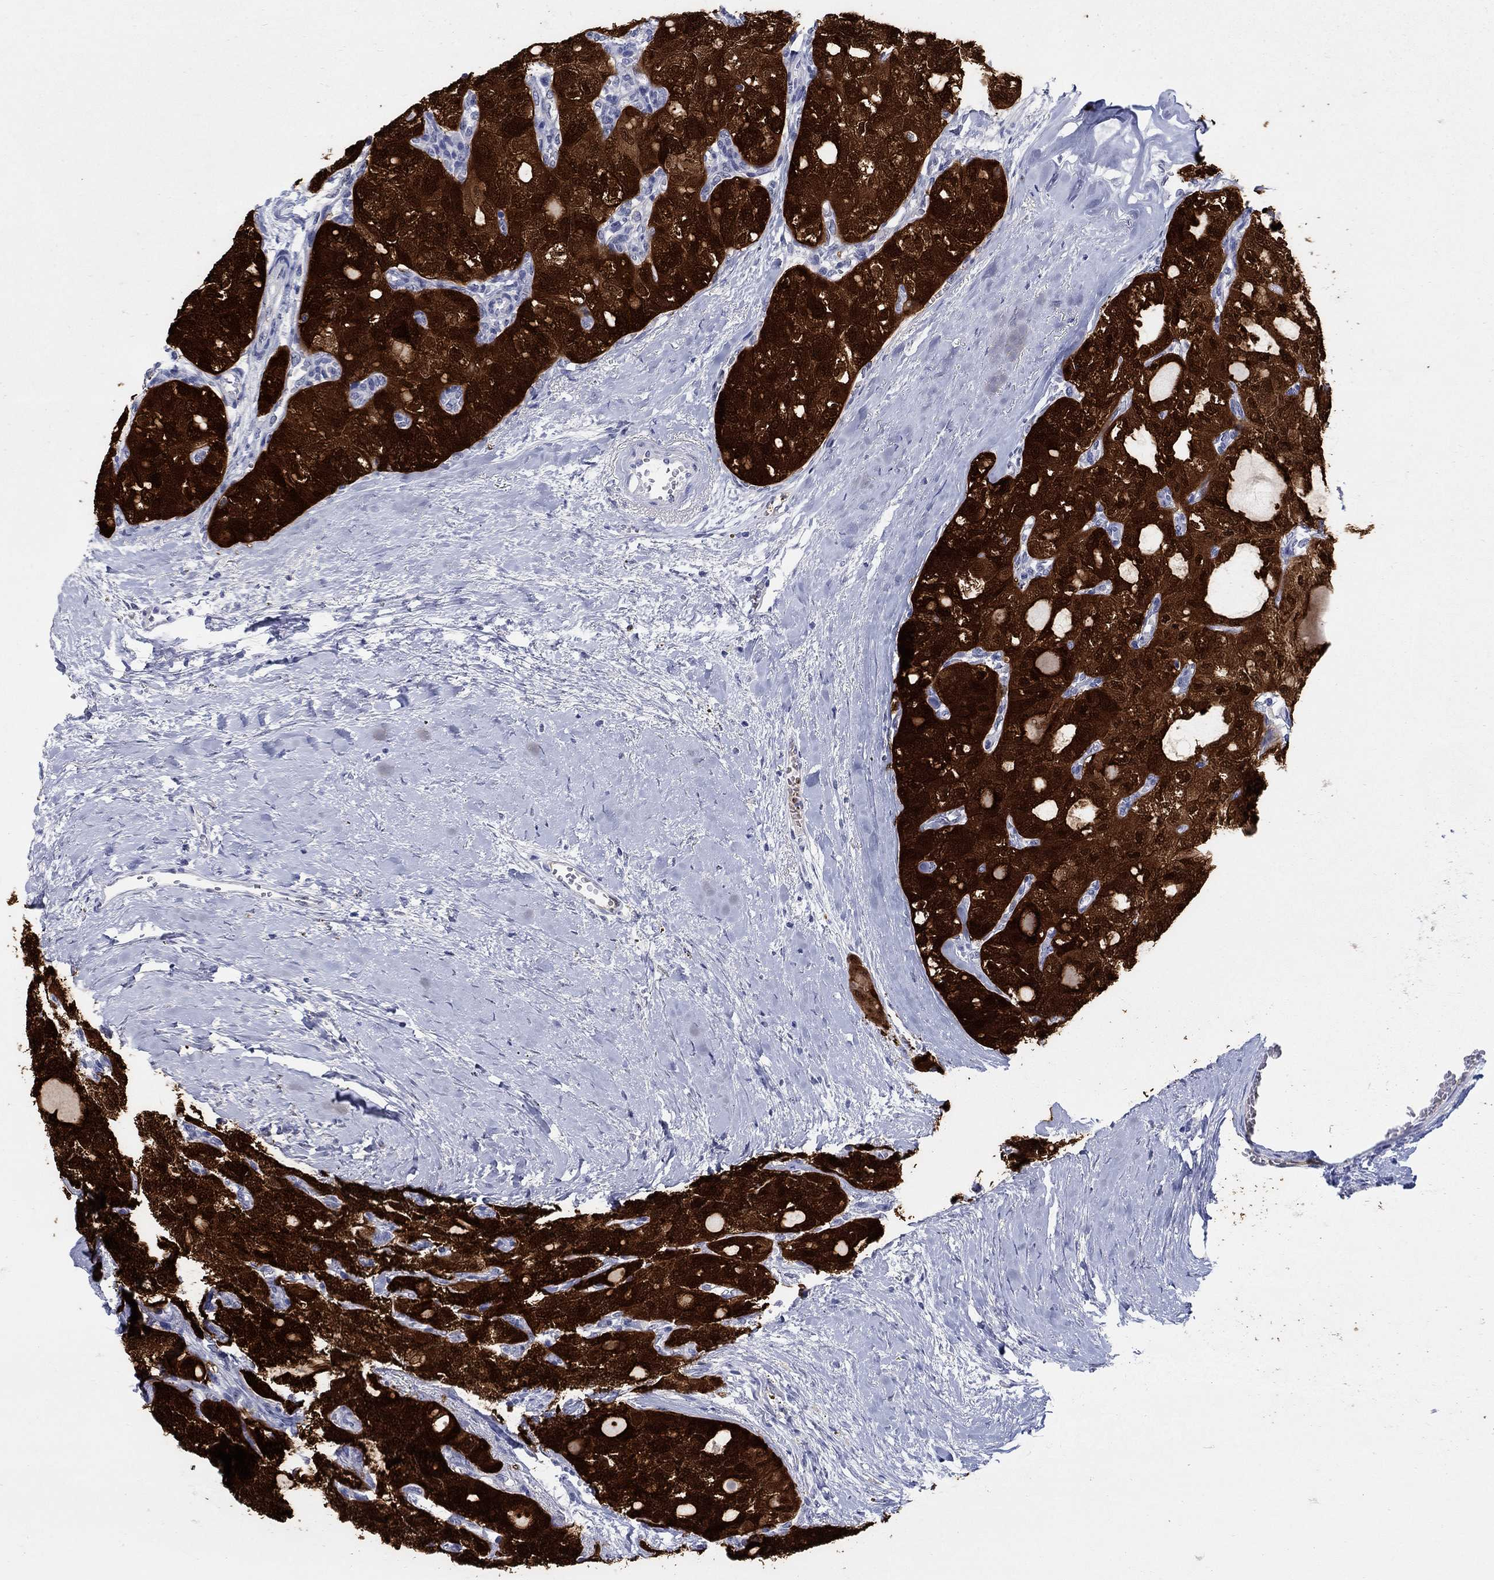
{"staining": {"intensity": "strong", "quantity": ">75%", "location": "cytoplasmic/membranous"}, "tissue": "thyroid cancer", "cell_type": "Tumor cells", "image_type": "cancer", "snomed": [{"axis": "morphology", "description": "Follicular adenoma carcinoma, NOS"}, {"axis": "topography", "description": "Thyroid gland"}], "caption": "Brown immunohistochemical staining in human thyroid cancer (follicular adenoma carcinoma) exhibits strong cytoplasmic/membranous staining in approximately >75% of tumor cells. (IHC, brightfield microscopy, high magnification).", "gene": "AKR1C2", "patient": {"sex": "male", "age": 75}}